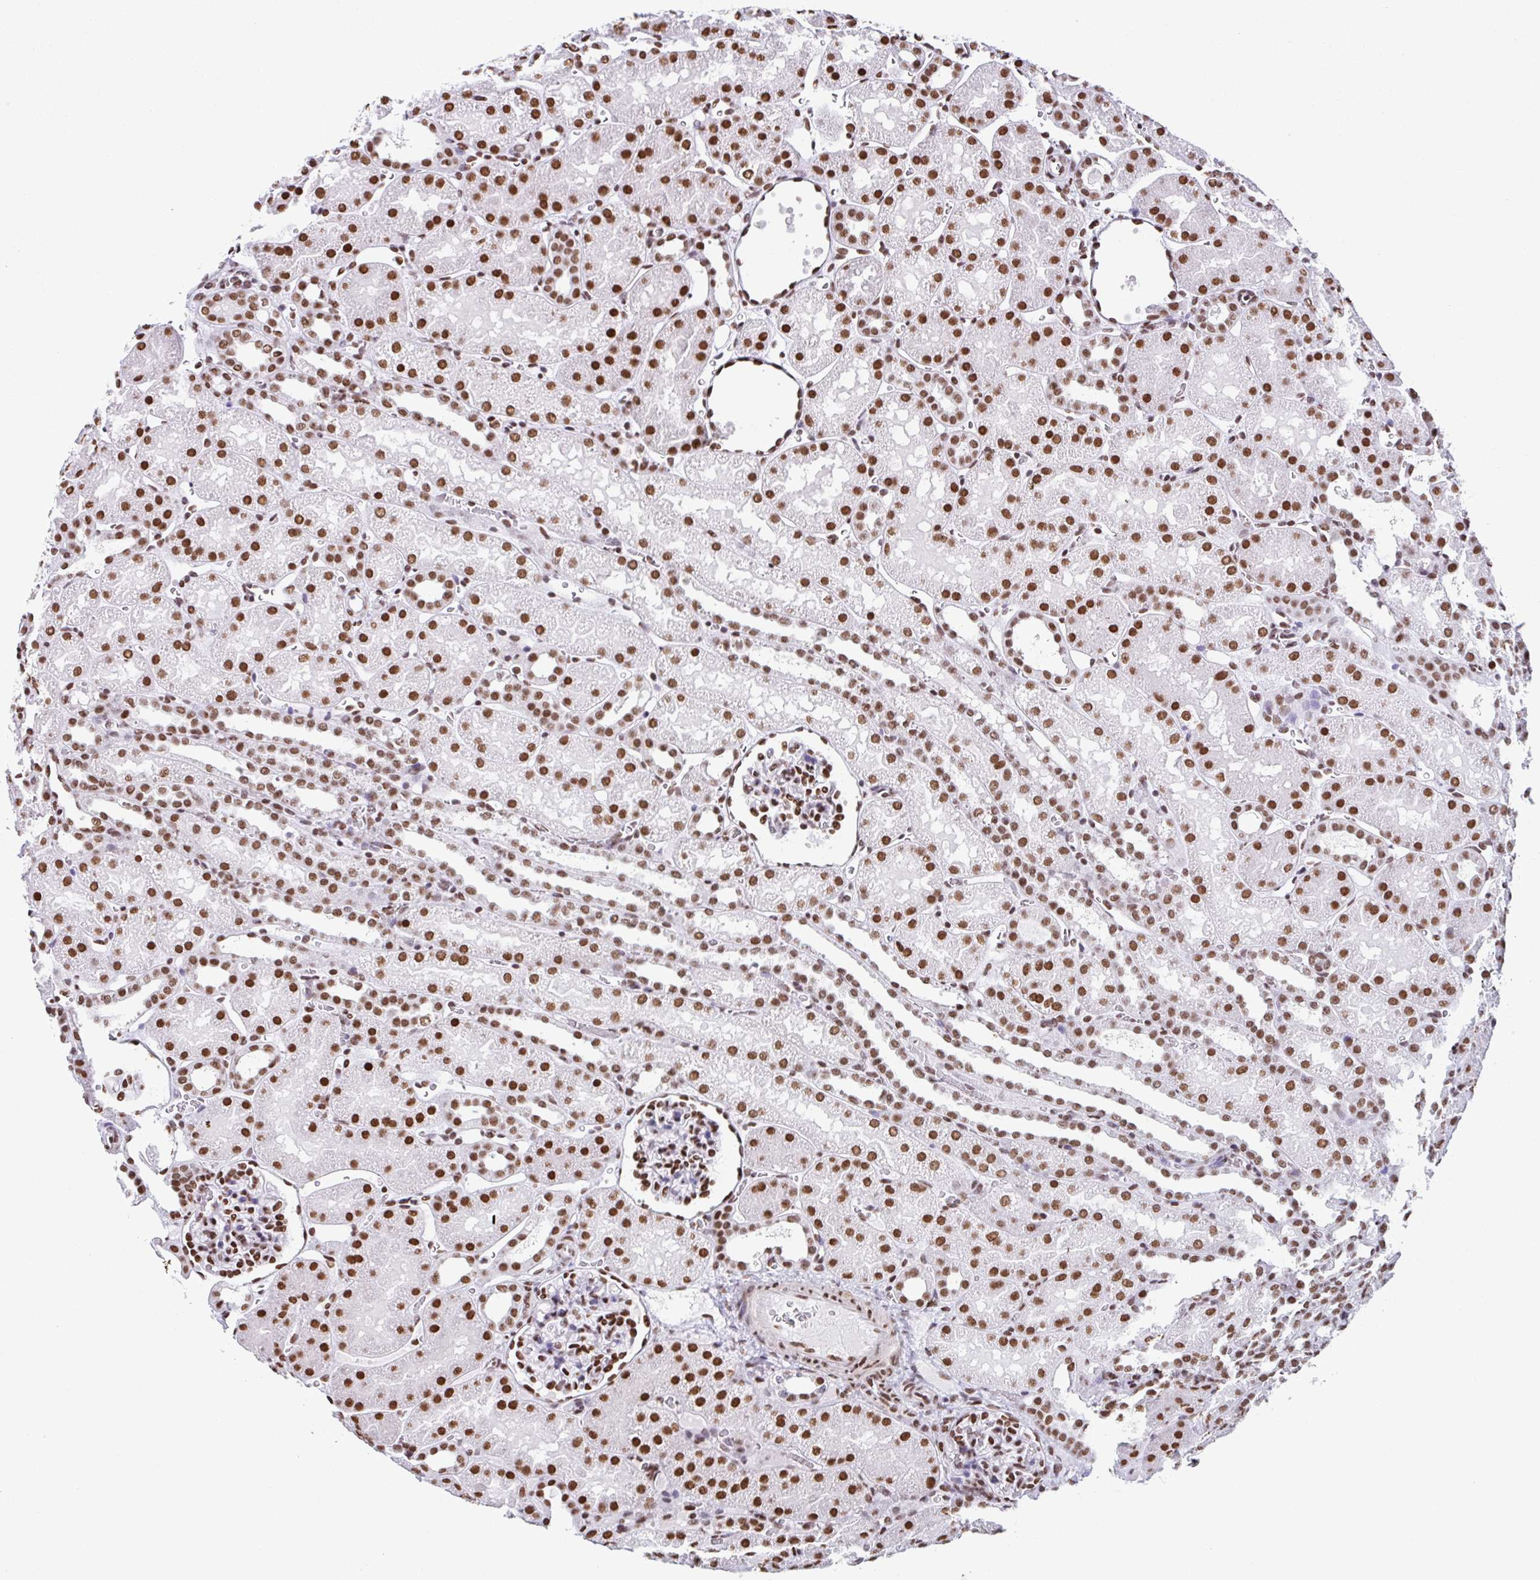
{"staining": {"intensity": "moderate", "quantity": ">75%", "location": "nuclear"}, "tissue": "kidney", "cell_type": "Cells in glomeruli", "image_type": "normal", "snomed": [{"axis": "morphology", "description": "Normal tissue, NOS"}, {"axis": "topography", "description": "Kidney"}], "caption": "Approximately >75% of cells in glomeruli in benign human kidney show moderate nuclear protein expression as visualized by brown immunohistochemical staining.", "gene": "KHDRBS1", "patient": {"sex": "male", "age": 2}}